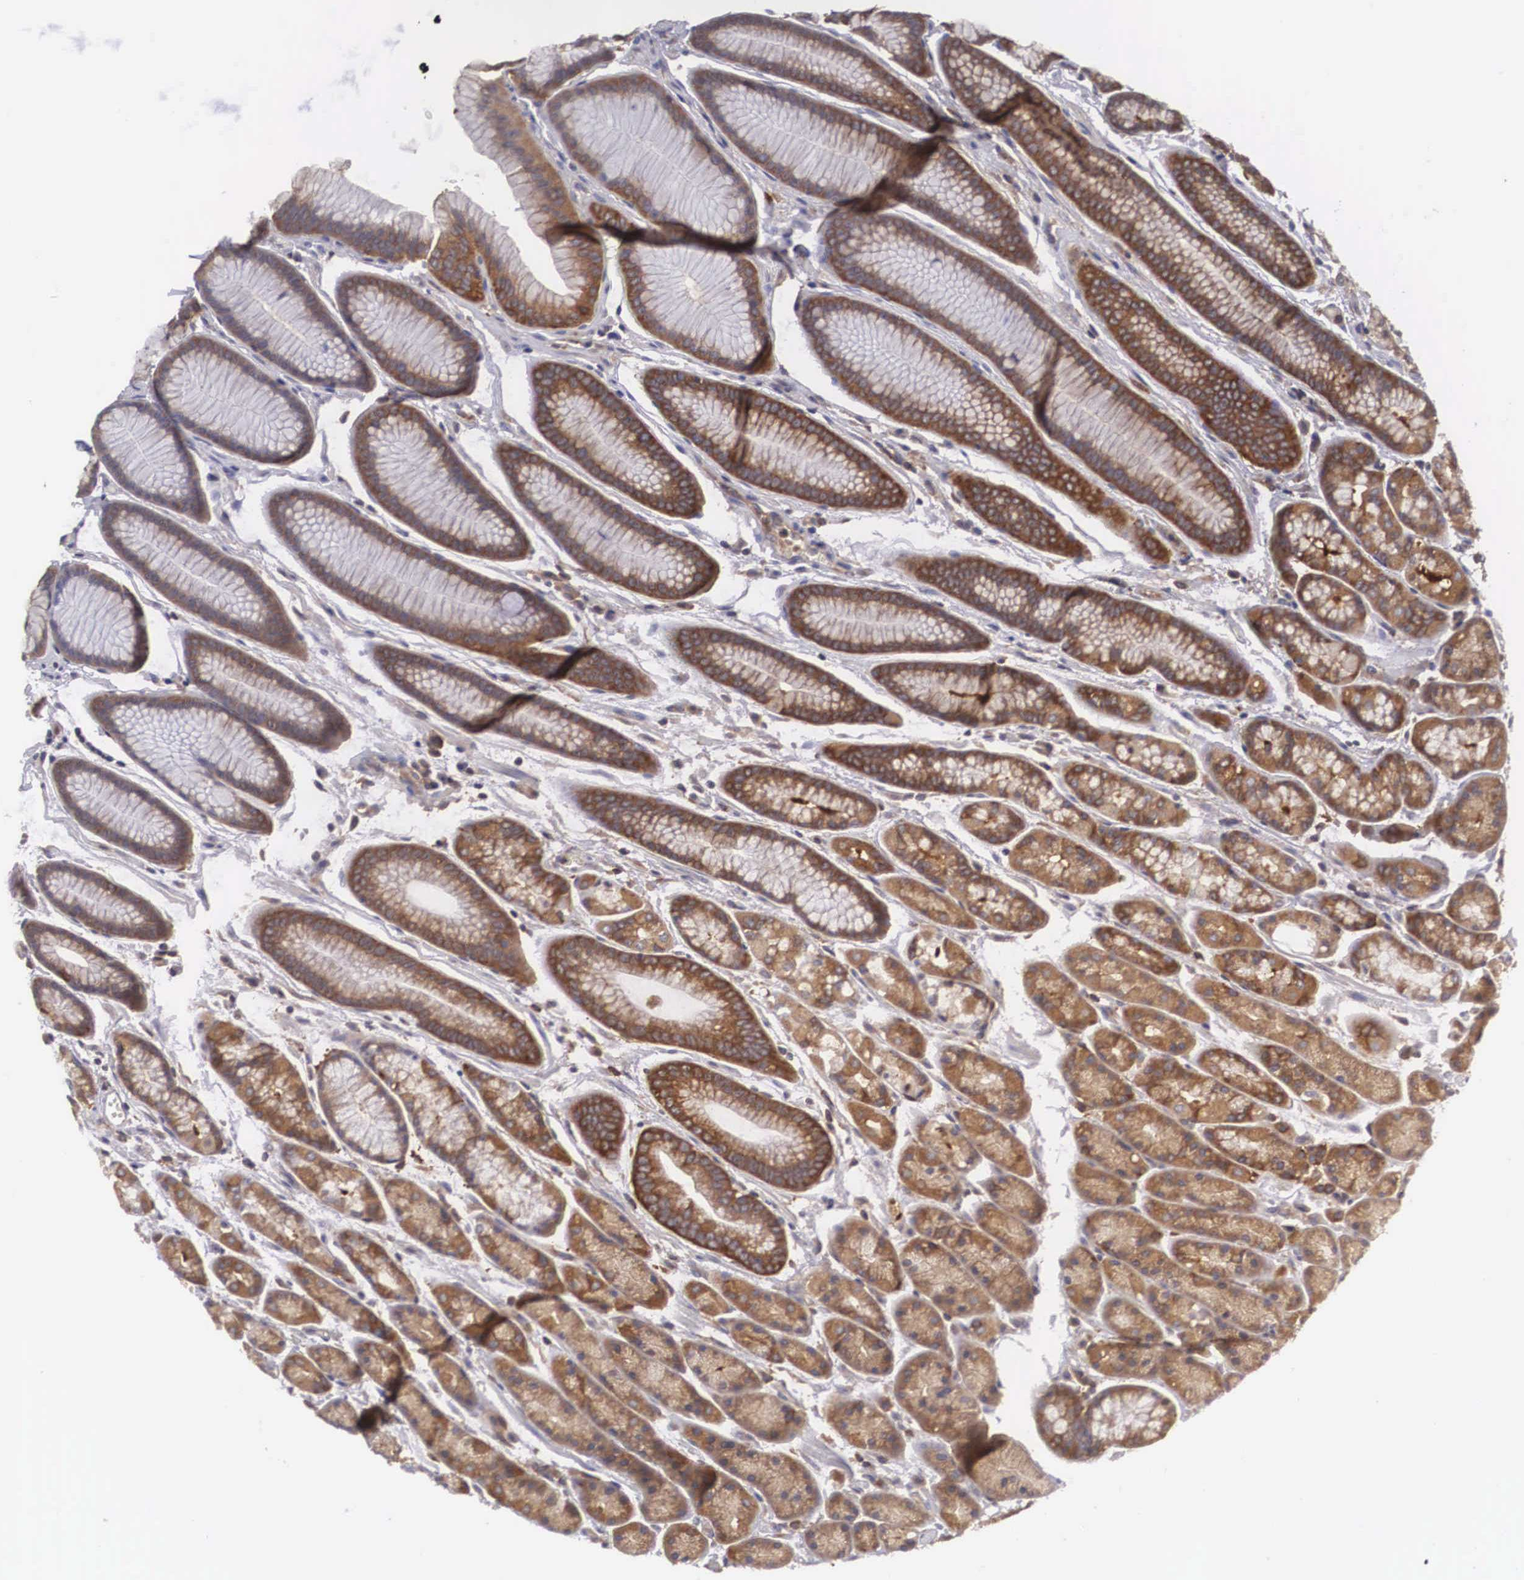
{"staining": {"intensity": "moderate", "quantity": ">75%", "location": "cytoplasmic/membranous"}, "tissue": "stomach", "cell_type": "Glandular cells", "image_type": "normal", "snomed": [{"axis": "morphology", "description": "Normal tissue, NOS"}, {"axis": "topography", "description": "Stomach, upper"}], "caption": "Immunohistochemistry staining of normal stomach, which reveals medium levels of moderate cytoplasmic/membranous staining in approximately >75% of glandular cells indicating moderate cytoplasmic/membranous protein expression. The staining was performed using DAB (3,3'-diaminobenzidine) (brown) for protein detection and nuclei were counterstained in hematoxylin (blue).", "gene": "GRIPAP1", "patient": {"sex": "male", "age": 72}}